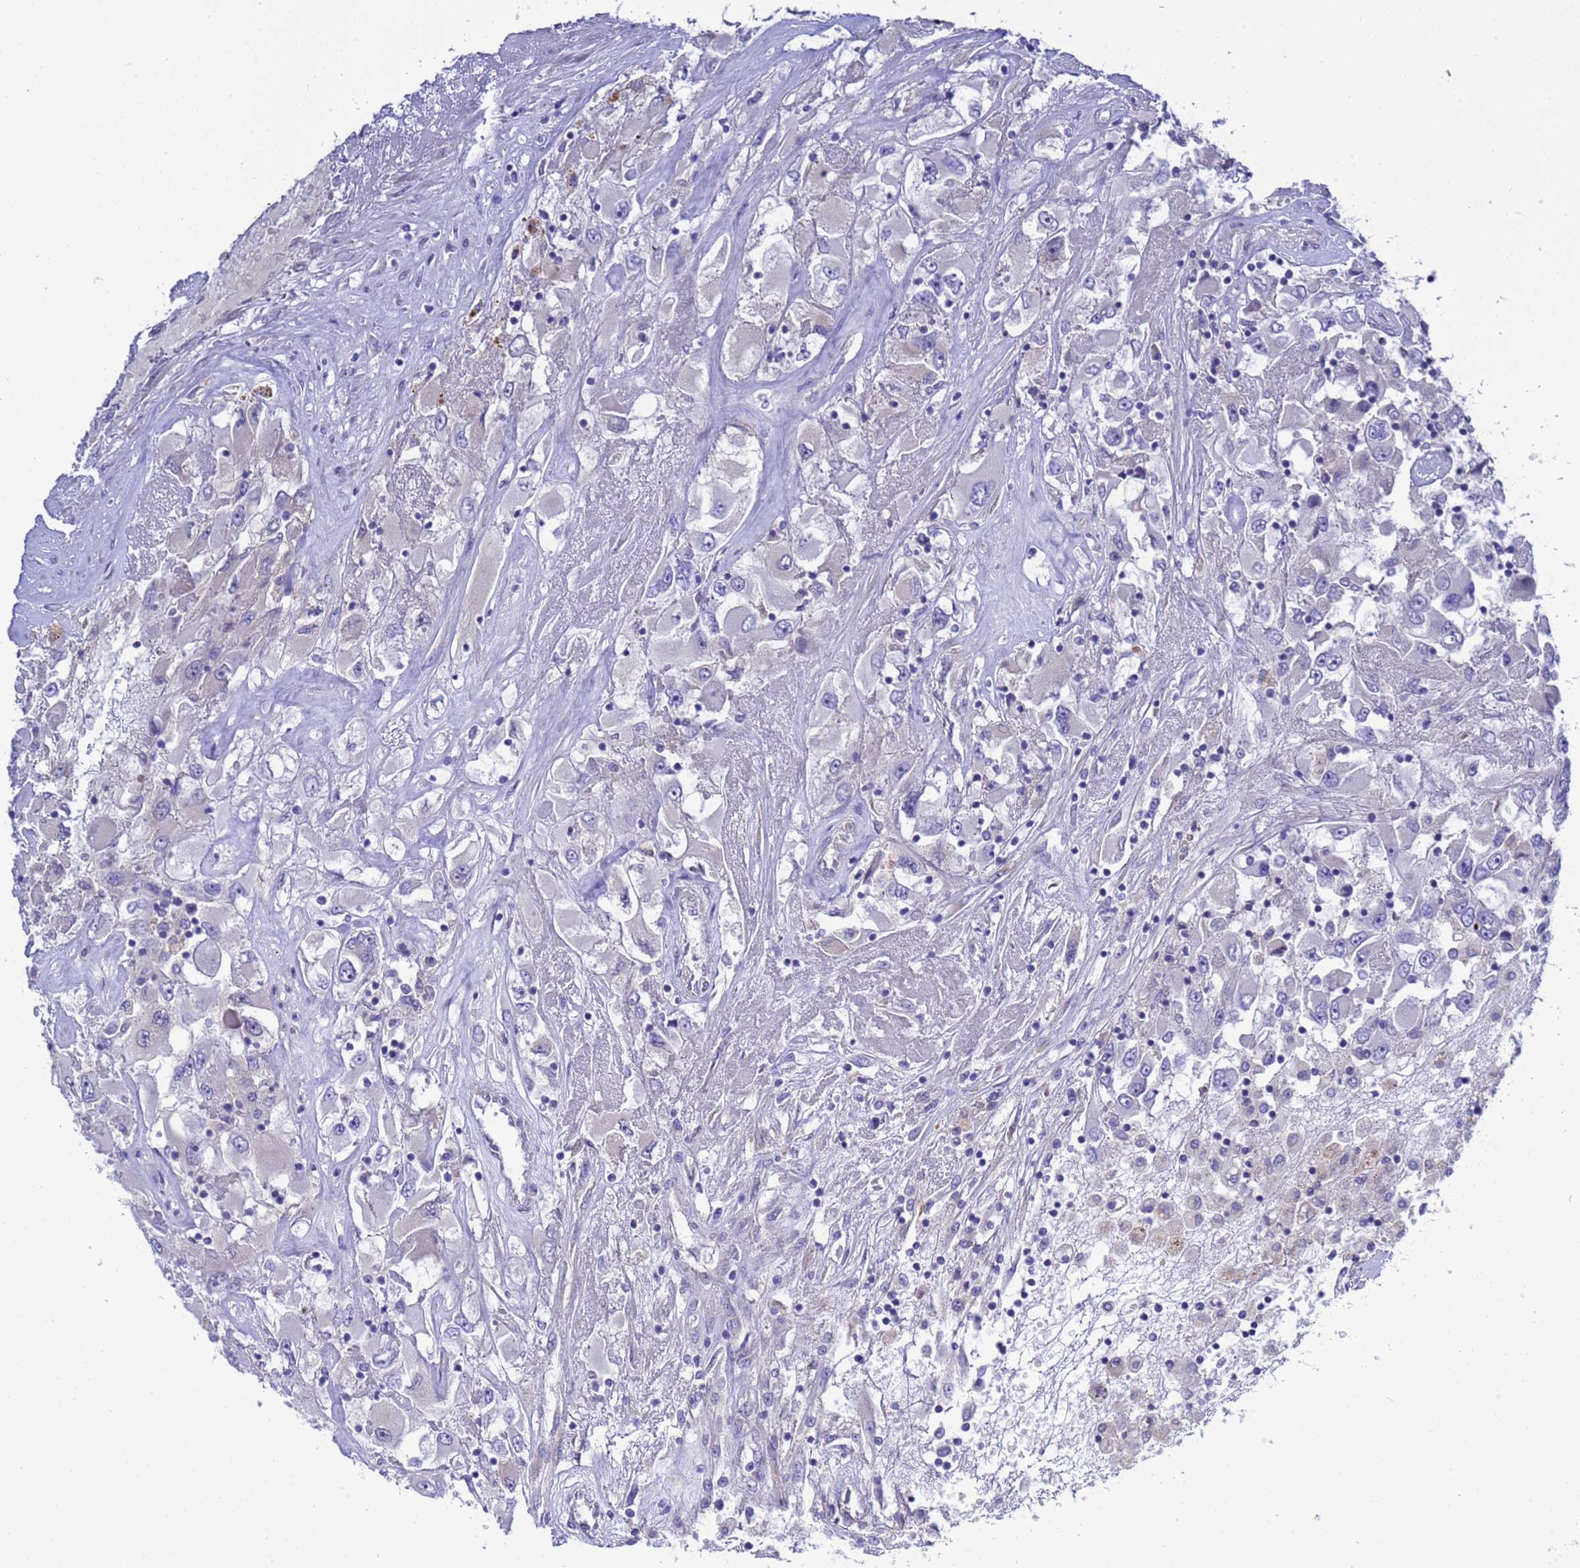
{"staining": {"intensity": "negative", "quantity": "none", "location": "none"}, "tissue": "renal cancer", "cell_type": "Tumor cells", "image_type": "cancer", "snomed": [{"axis": "morphology", "description": "Adenocarcinoma, NOS"}, {"axis": "topography", "description": "Kidney"}], "caption": "Human renal cancer stained for a protein using immunohistochemistry (IHC) demonstrates no staining in tumor cells.", "gene": "RC3H2", "patient": {"sex": "female", "age": 52}}